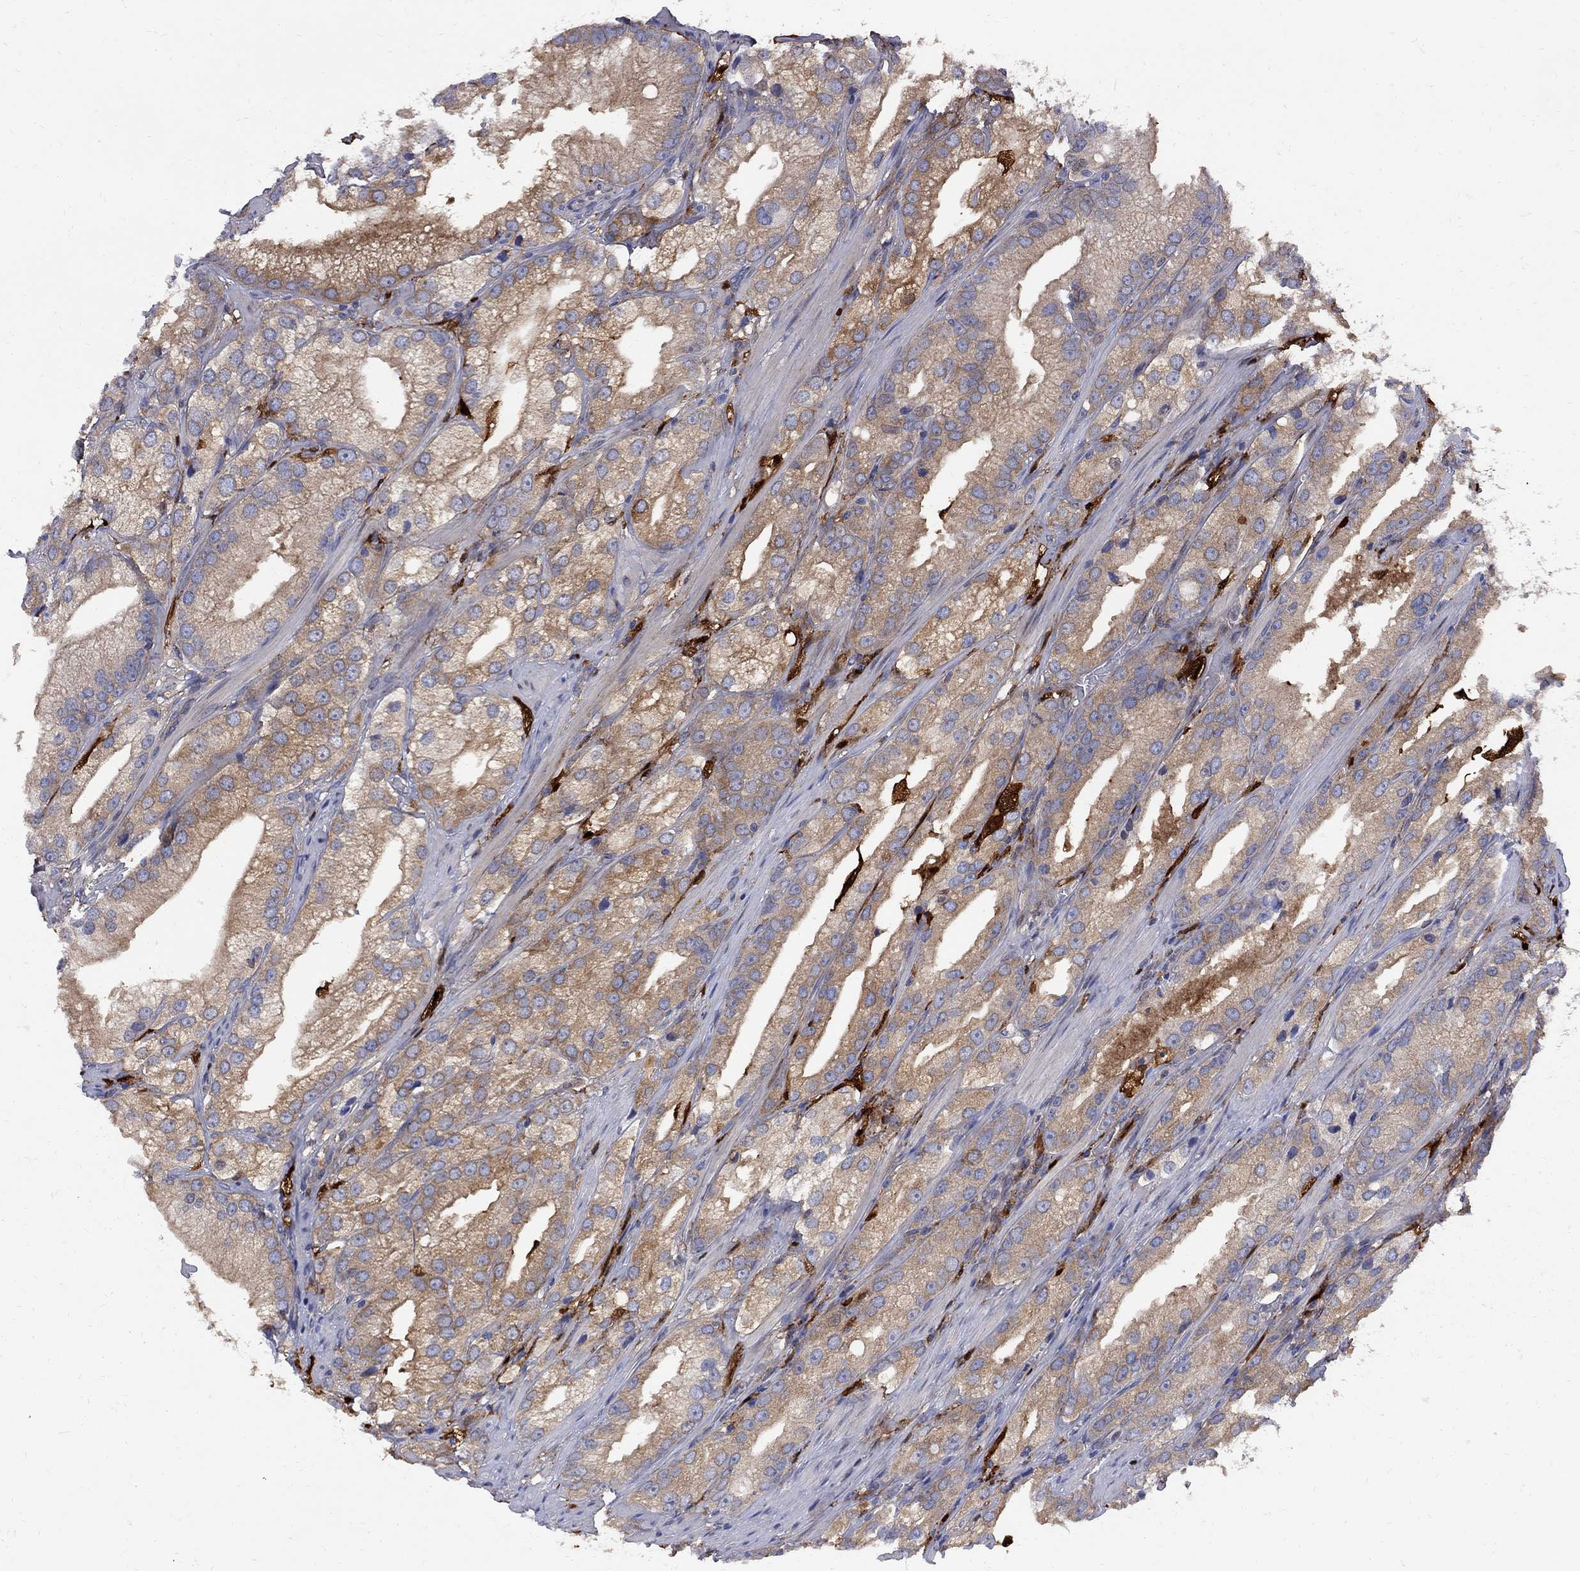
{"staining": {"intensity": "moderate", "quantity": ">75%", "location": "cytoplasmic/membranous"}, "tissue": "prostate cancer", "cell_type": "Tumor cells", "image_type": "cancer", "snomed": [{"axis": "morphology", "description": "Adenocarcinoma, High grade"}, {"axis": "topography", "description": "Prostate and seminal vesicle, NOS"}], "caption": "The immunohistochemical stain labels moderate cytoplasmic/membranous positivity in tumor cells of prostate high-grade adenocarcinoma tissue.", "gene": "MTHFR", "patient": {"sex": "male", "age": 62}}